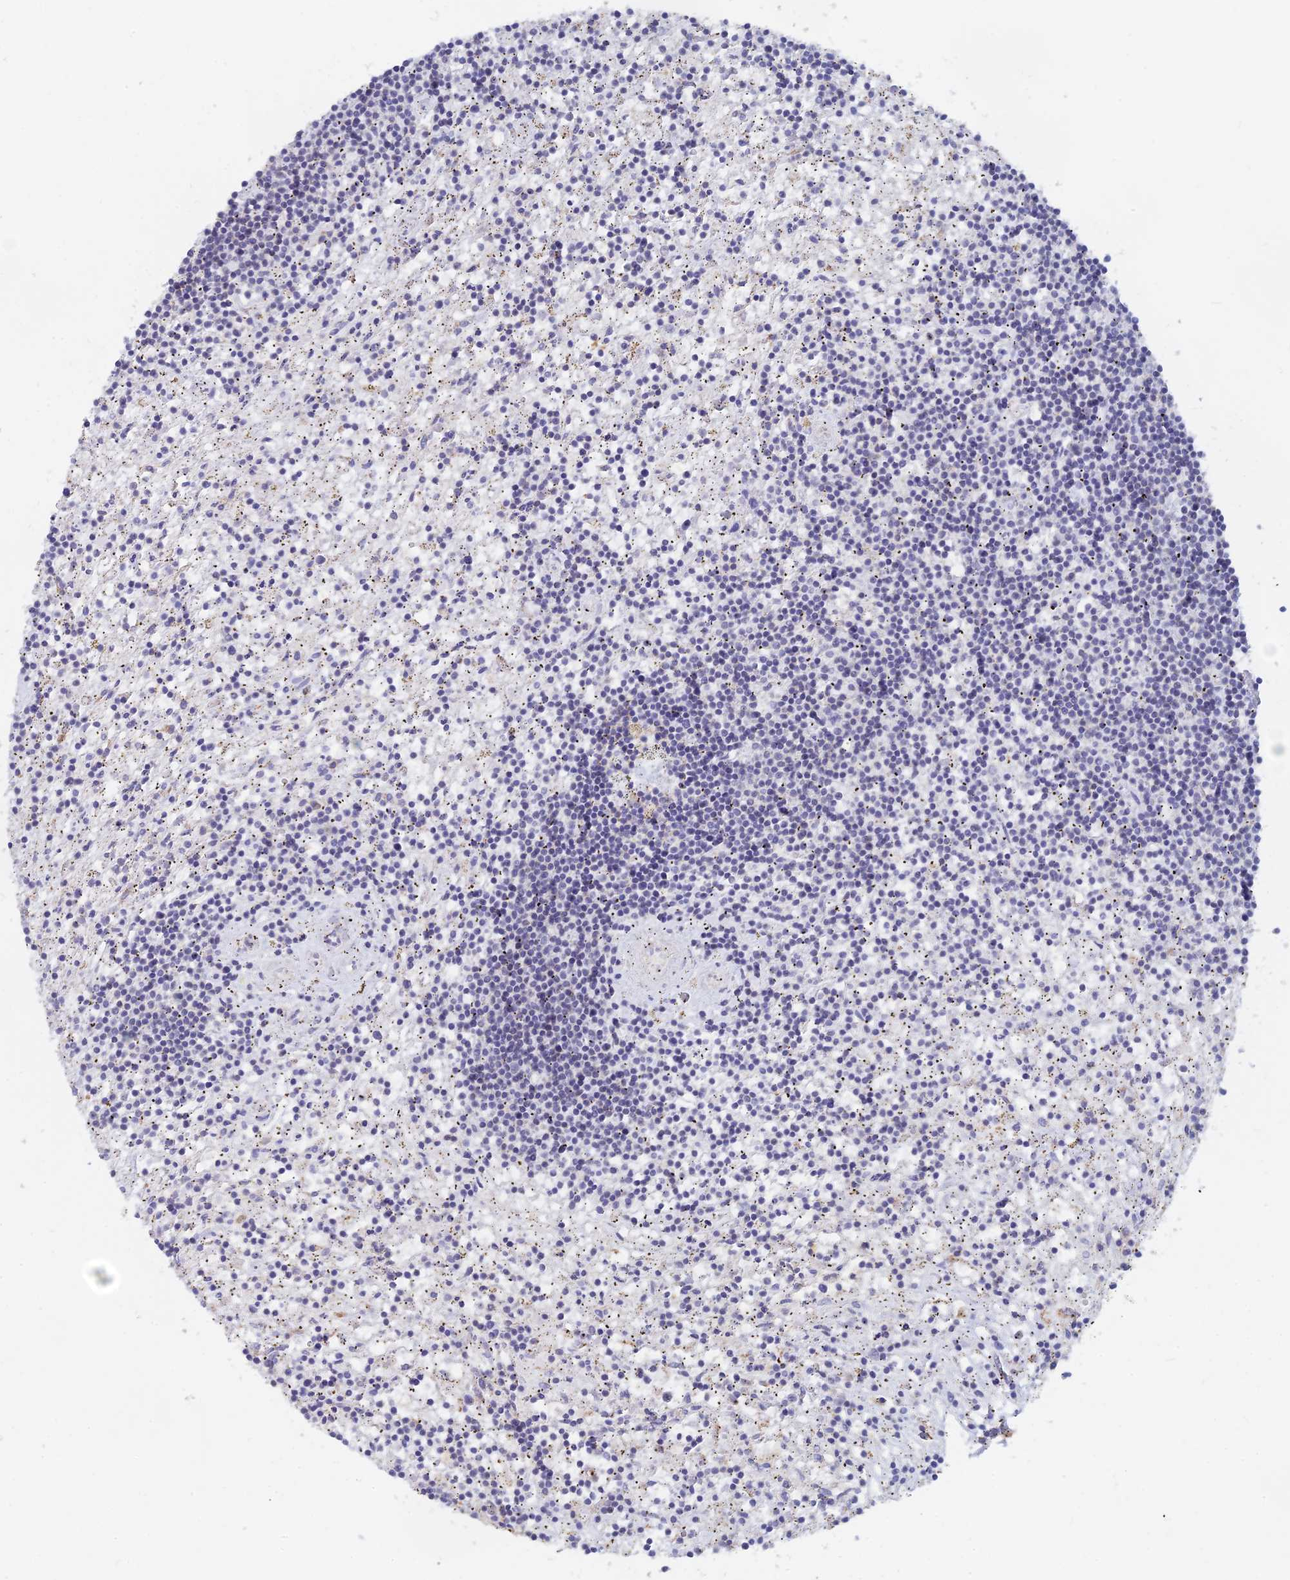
{"staining": {"intensity": "negative", "quantity": "none", "location": "none"}, "tissue": "lymphoma", "cell_type": "Tumor cells", "image_type": "cancer", "snomed": [{"axis": "morphology", "description": "Malignant lymphoma, non-Hodgkin's type, Low grade"}, {"axis": "topography", "description": "Spleen"}], "caption": "High magnification brightfield microscopy of low-grade malignant lymphoma, non-Hodgkin's type stained with DAB (brown) and counterstained with hematoxylin (blue): tumor cells show no significant expression. (Immunohistochemistry (ihc), brightfield microscopy, high magnification).", "gene": "LRIF1", "patient": {"sex": "male", "age": 76}}